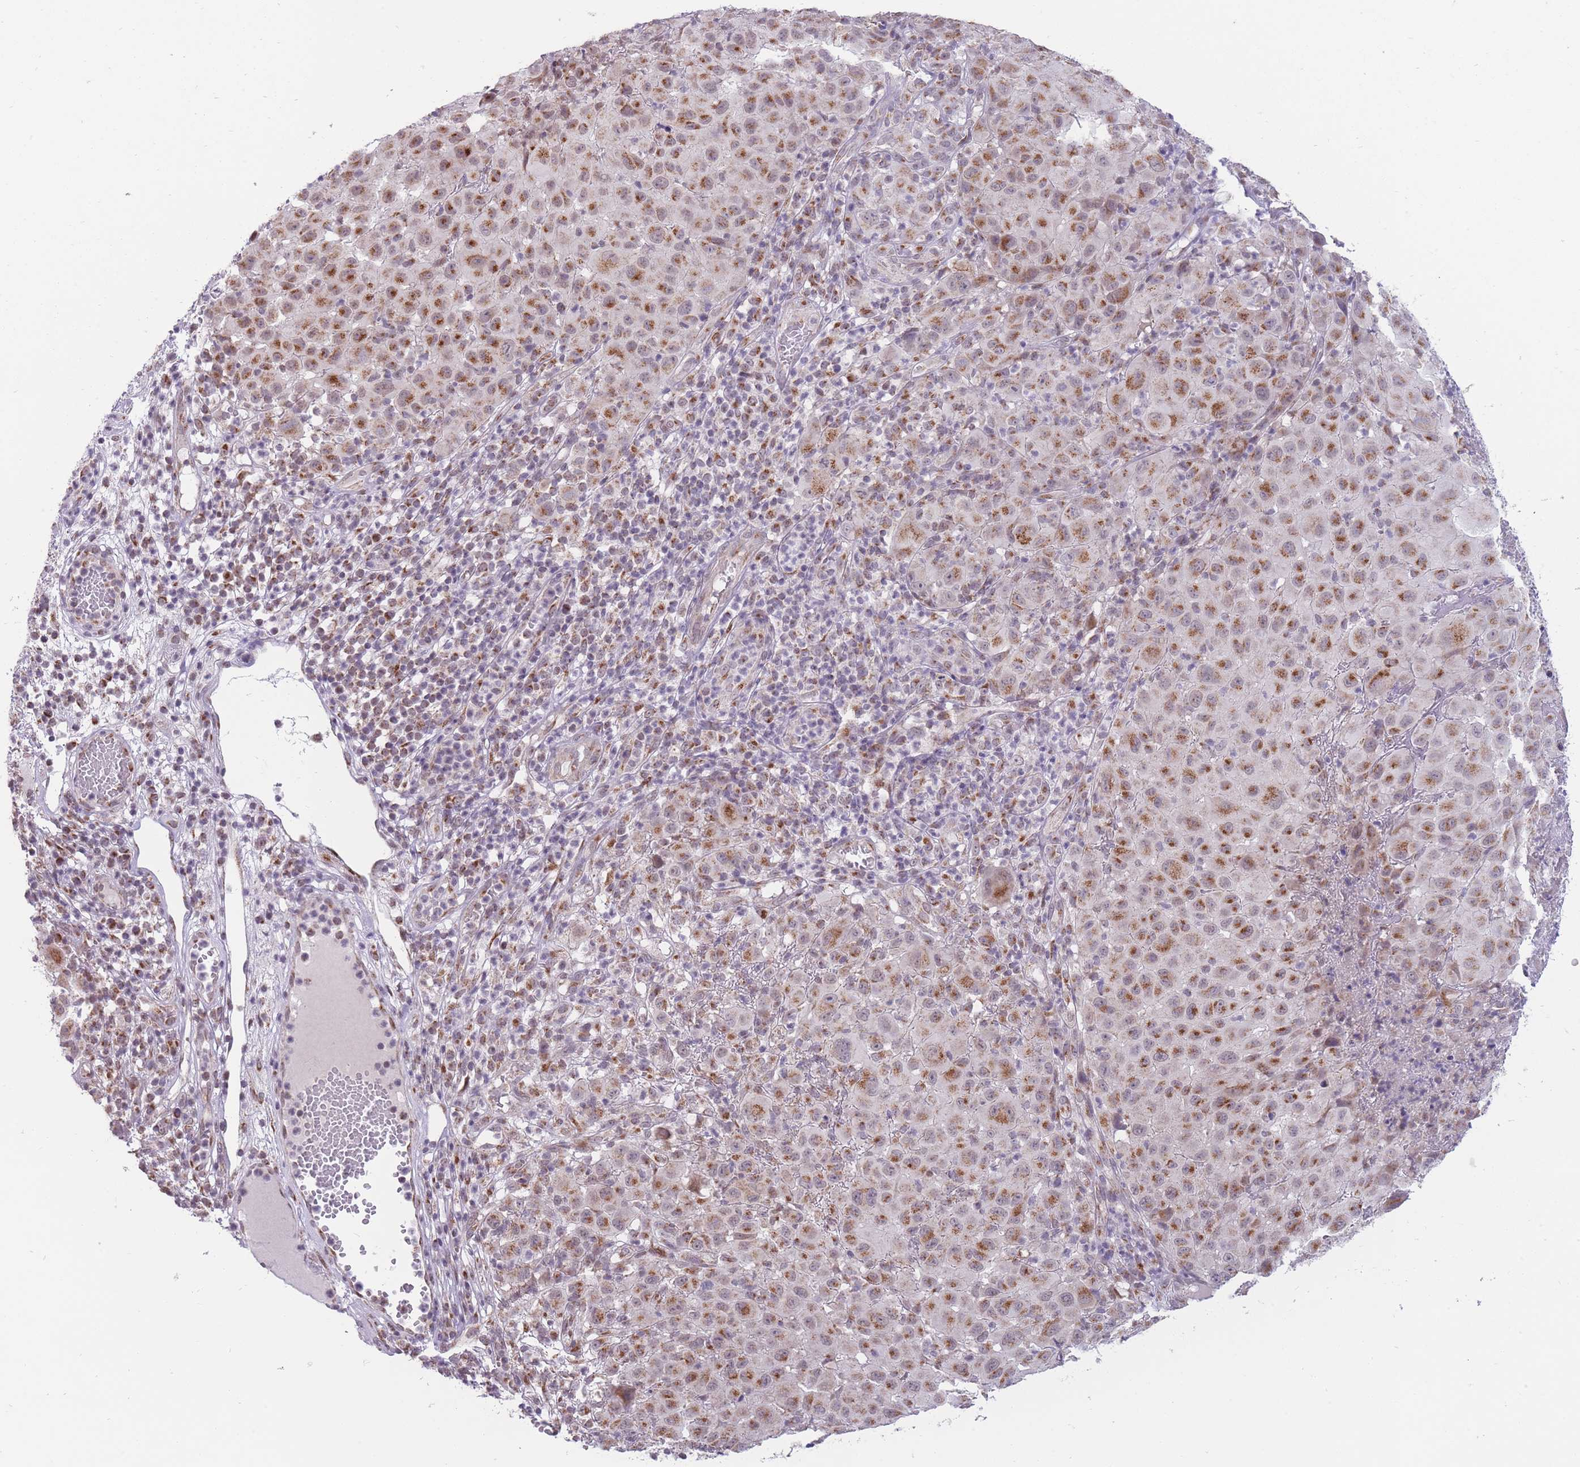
{"staining": {"intensity": "moderate", "quantity": ">75%", "location": "cytoplasmic/membranous"}, "tissue": "melanoma", "cell_type": "Tumor cells", "image_type": "cancer", "snomed": [{"axis": "morphology", "description": "Malignant melanoma, NOS"}, {"axis": "topography", "description": "Skin"}], "caption": "Protein staining exhibits moderate cytoplasmic/membranous expression in about >75% of tumor cells in melanoma. The staining was performed using DAB to visualize the protein expression in brown, while the nuclei were stained in blue with hematoxylin (Magnification: 20x).", "gene": "NELL1", "patient": {"sex": "male", "age": 73}}